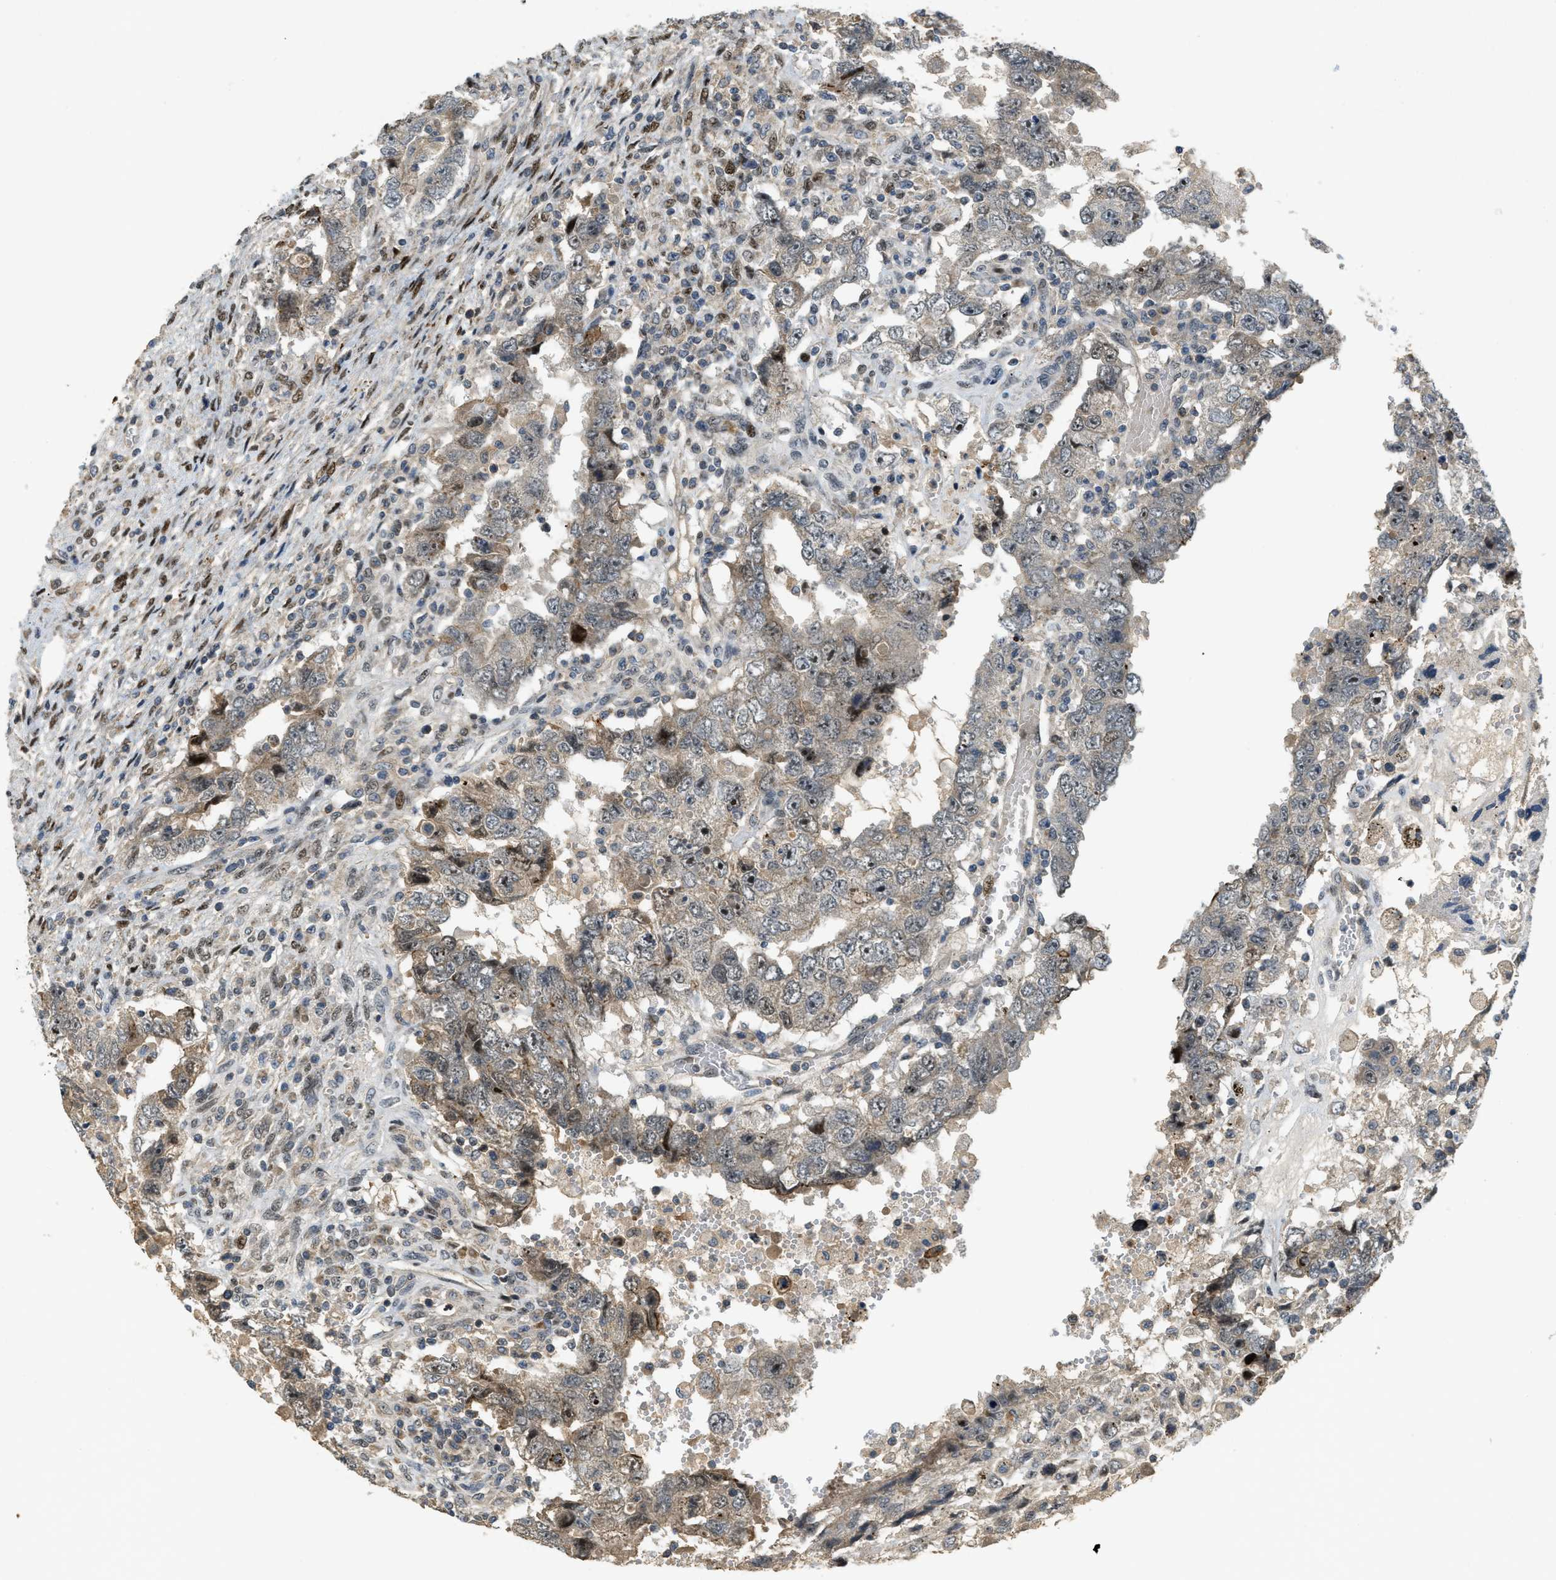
{"staining": {"intensity": "moderate", "quantity": "25%-75%", "location": "cytoplasmic/membranous,nuclear"}, "tissue": "testis cancer", "cell_type": "Tumor cells", "image_type": "cancer", "snomed": [{"axis": "morphology", "description": "Carcinoma, Embryonal, NOS"}, {"axis": "topography", "description": "Testis"}], "caption": "Brown immunohistochemical staining in human embryonal carcinoma (testis) shows moderate cytoplasmic/membranous and nuclear expression in approximately 25%-75% of tumor cells.", "gene": "TRAPPC14", "patient": {"sex": "male", "age": 26}}